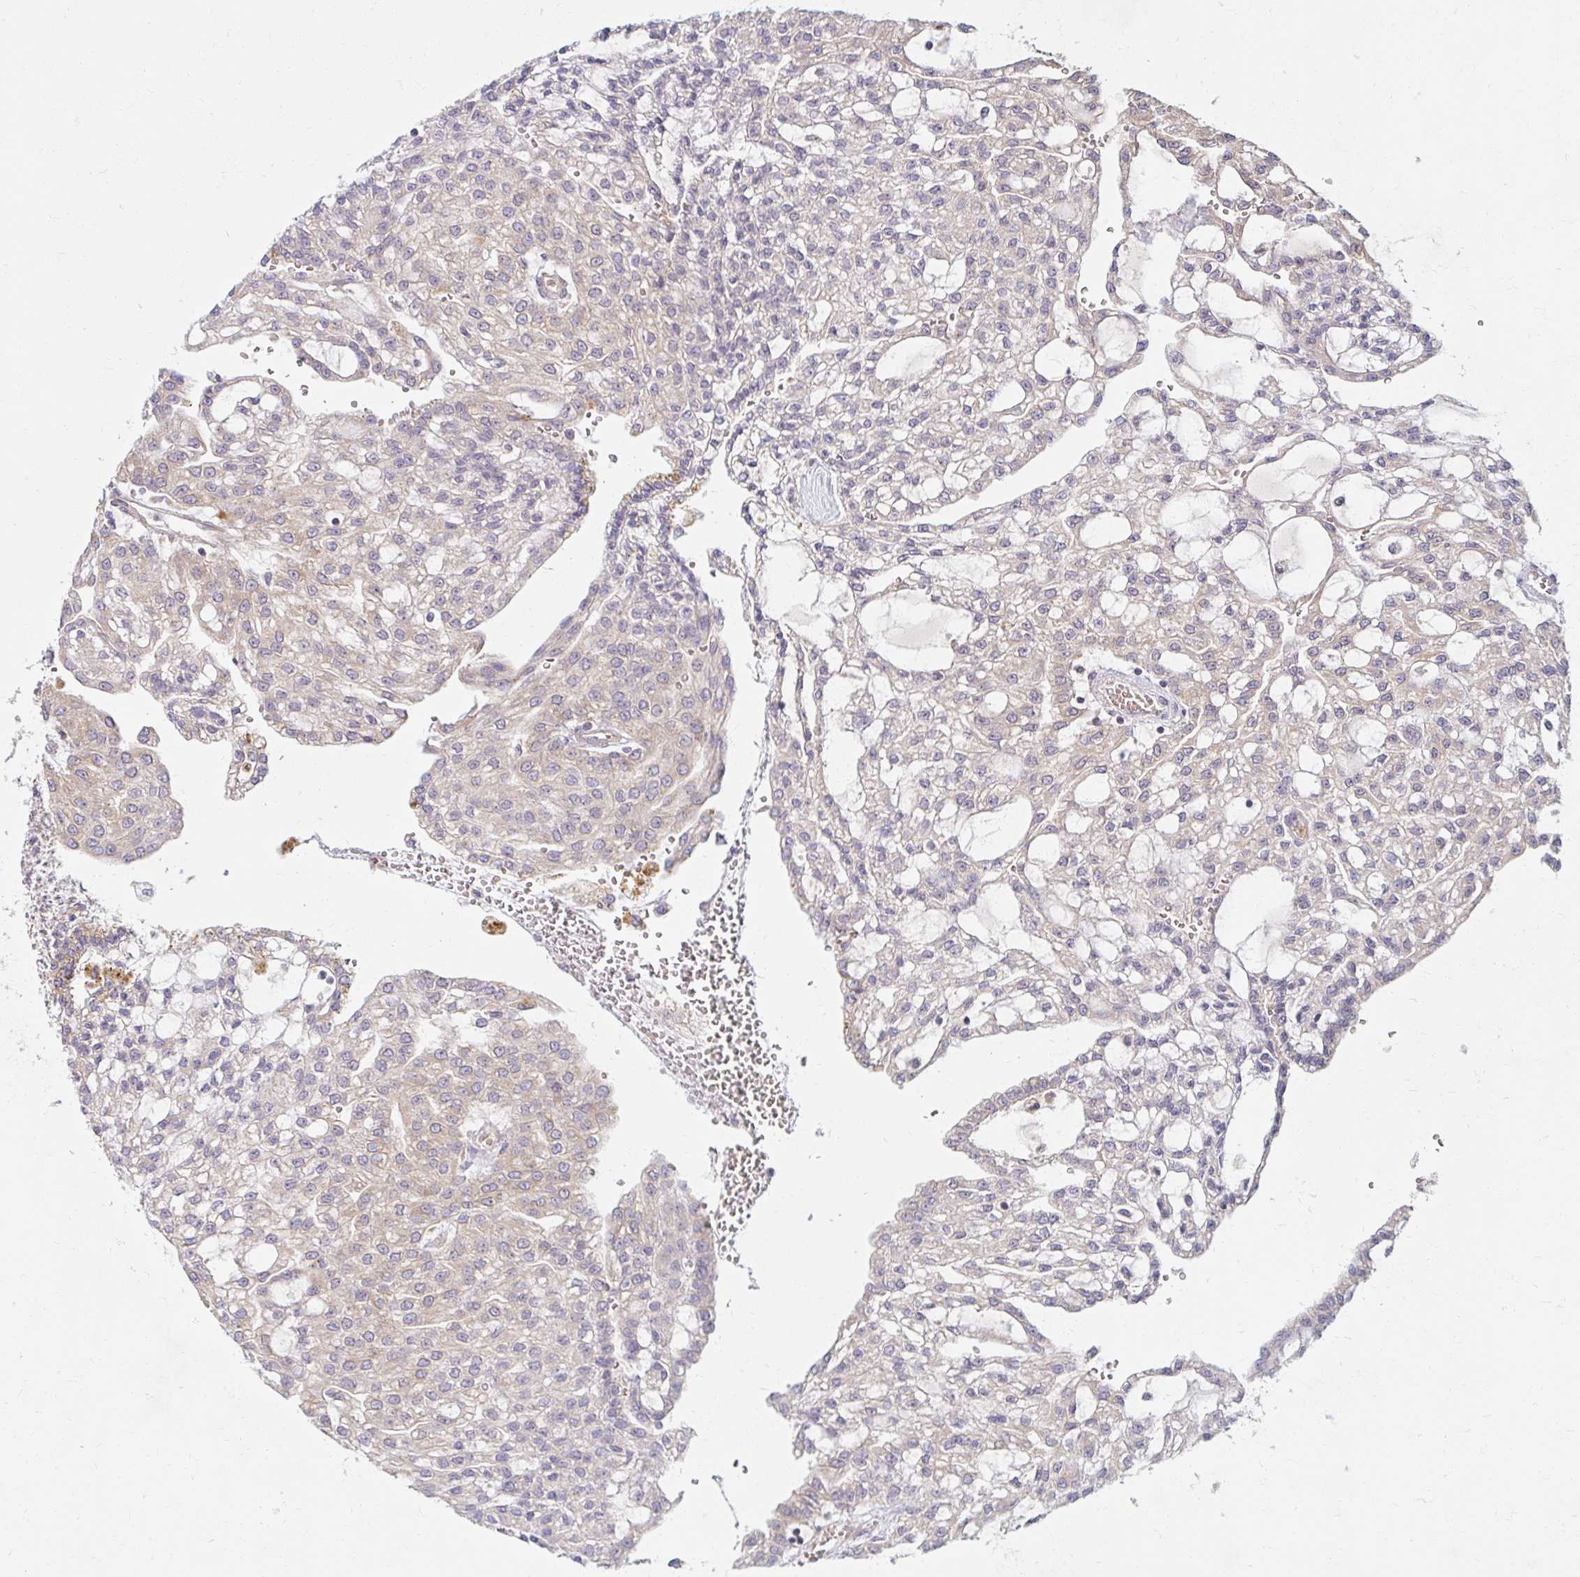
{"staining": {"intensity": "moderate", "quantity": "<25%", "location": "cytoplasmic/membranous"}, "tissue": "renal cancer", "cell_type": "Tumor cells", "image_type": "cancer", "snomed": [{"axis": "morphology", "description": "Adenocarcinoma, NOS"}, {"axis": "topography", "description": "Kidney"}], "caption": "The immunohistochemical stain highlights moderate cytoplasmic/membranous staining in tumor cells of renal cancer tissue. The protein of interest is shown in brown color, while the nuclei are stained blue.", "gene": "SKP2", "patient": {"sex": "male", "age": 63}}